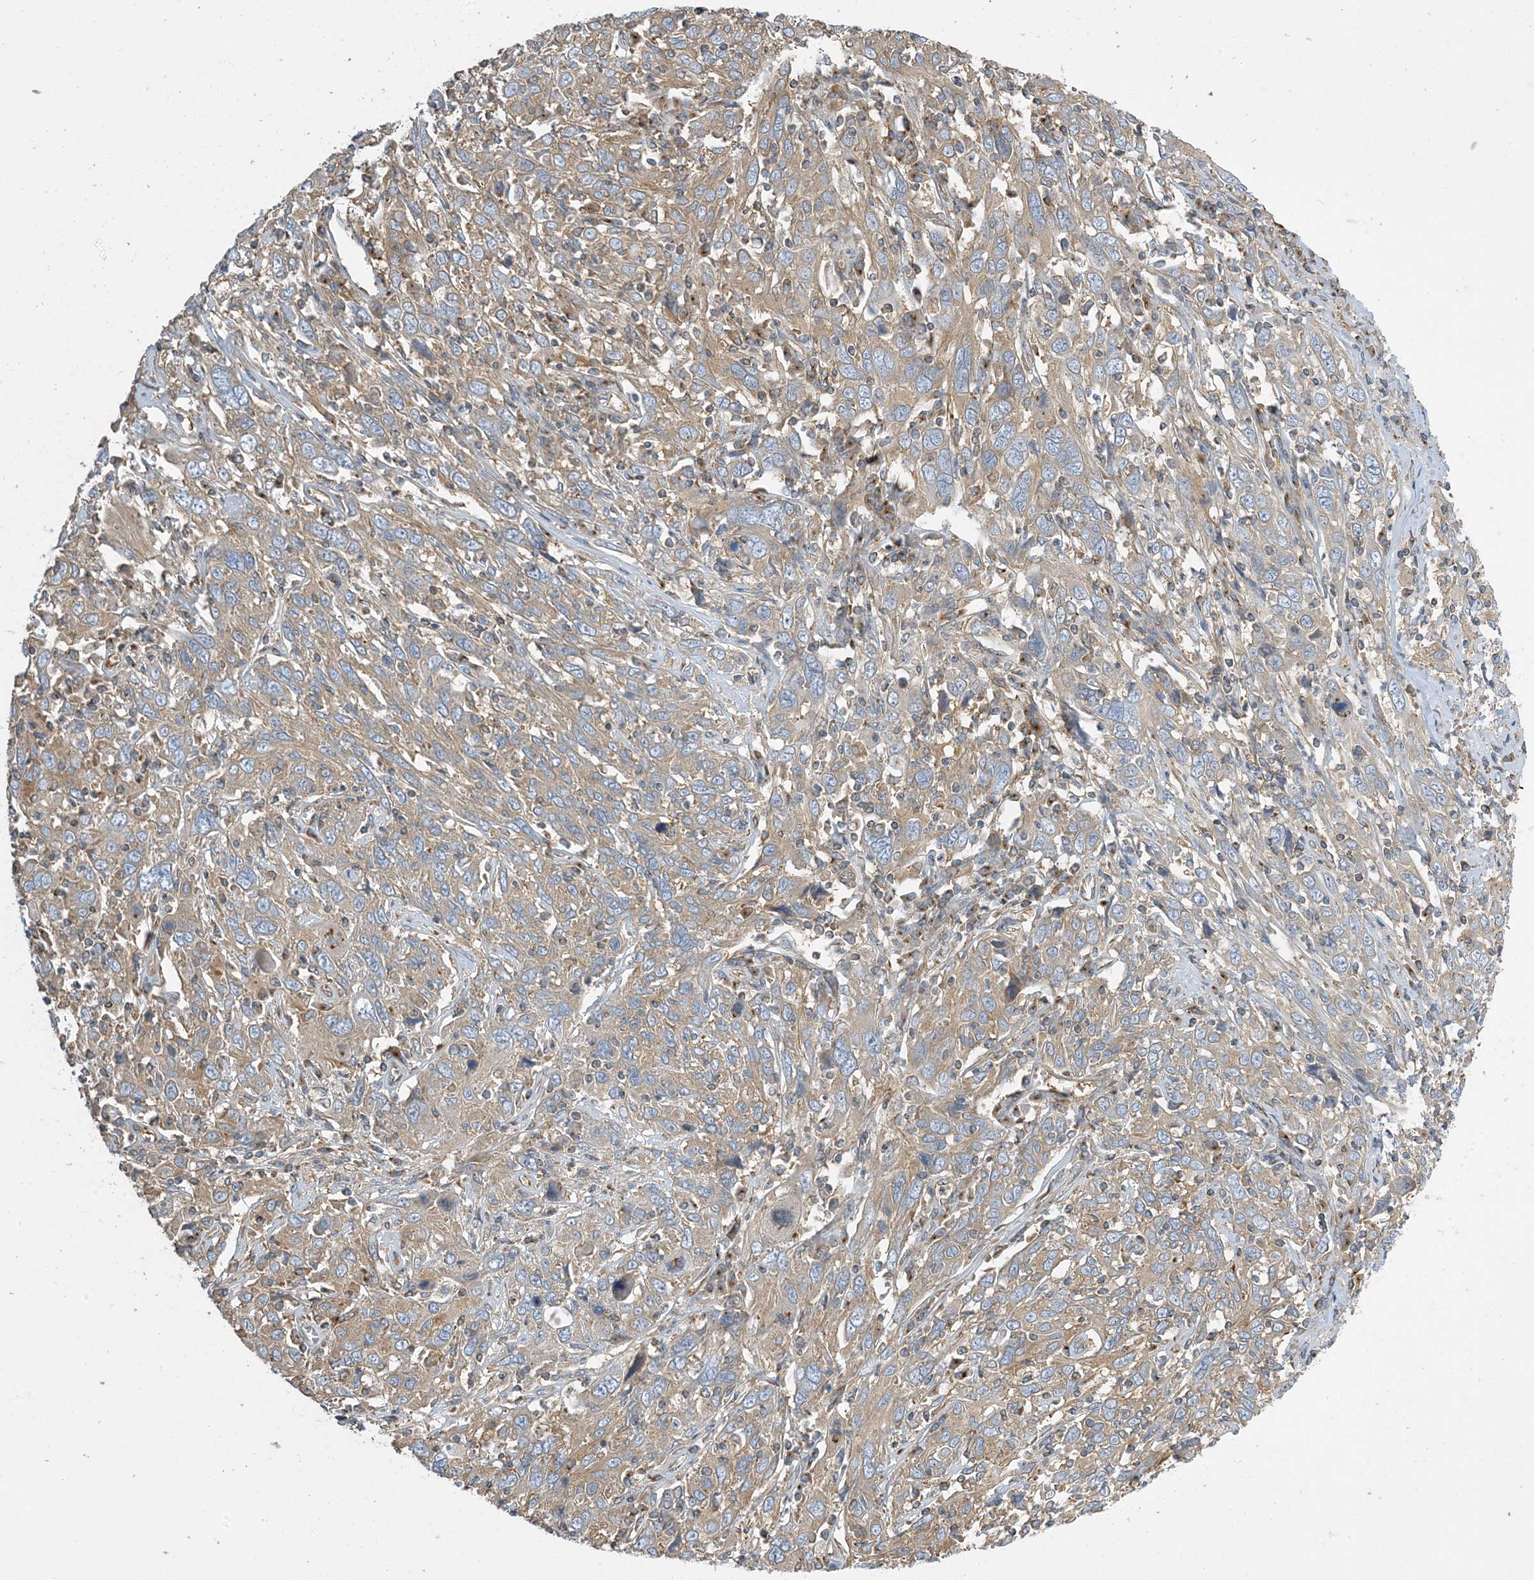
{"staining": {"intensity": "weak", "quantity": ">75%", "location": "cytoplasmic/membranous"}, "tissue": "cervical cancer", "cell_type": "Tumor cells", "image_type": "cancer", "snomed": [{"axis": "morphology", "description": "Squamous cell carcinoma, NOS"}, {"axis": "topography", "description": "Cervix"}], "caption": "A low amount of weak cytoplasmic/membranous positivity is appreciated in approximately >75% of tumor cells in cervical squamous cell carcinoma tissue.", "gene": "SIDT1", "patient": {"sex": "female", "age": 46}}